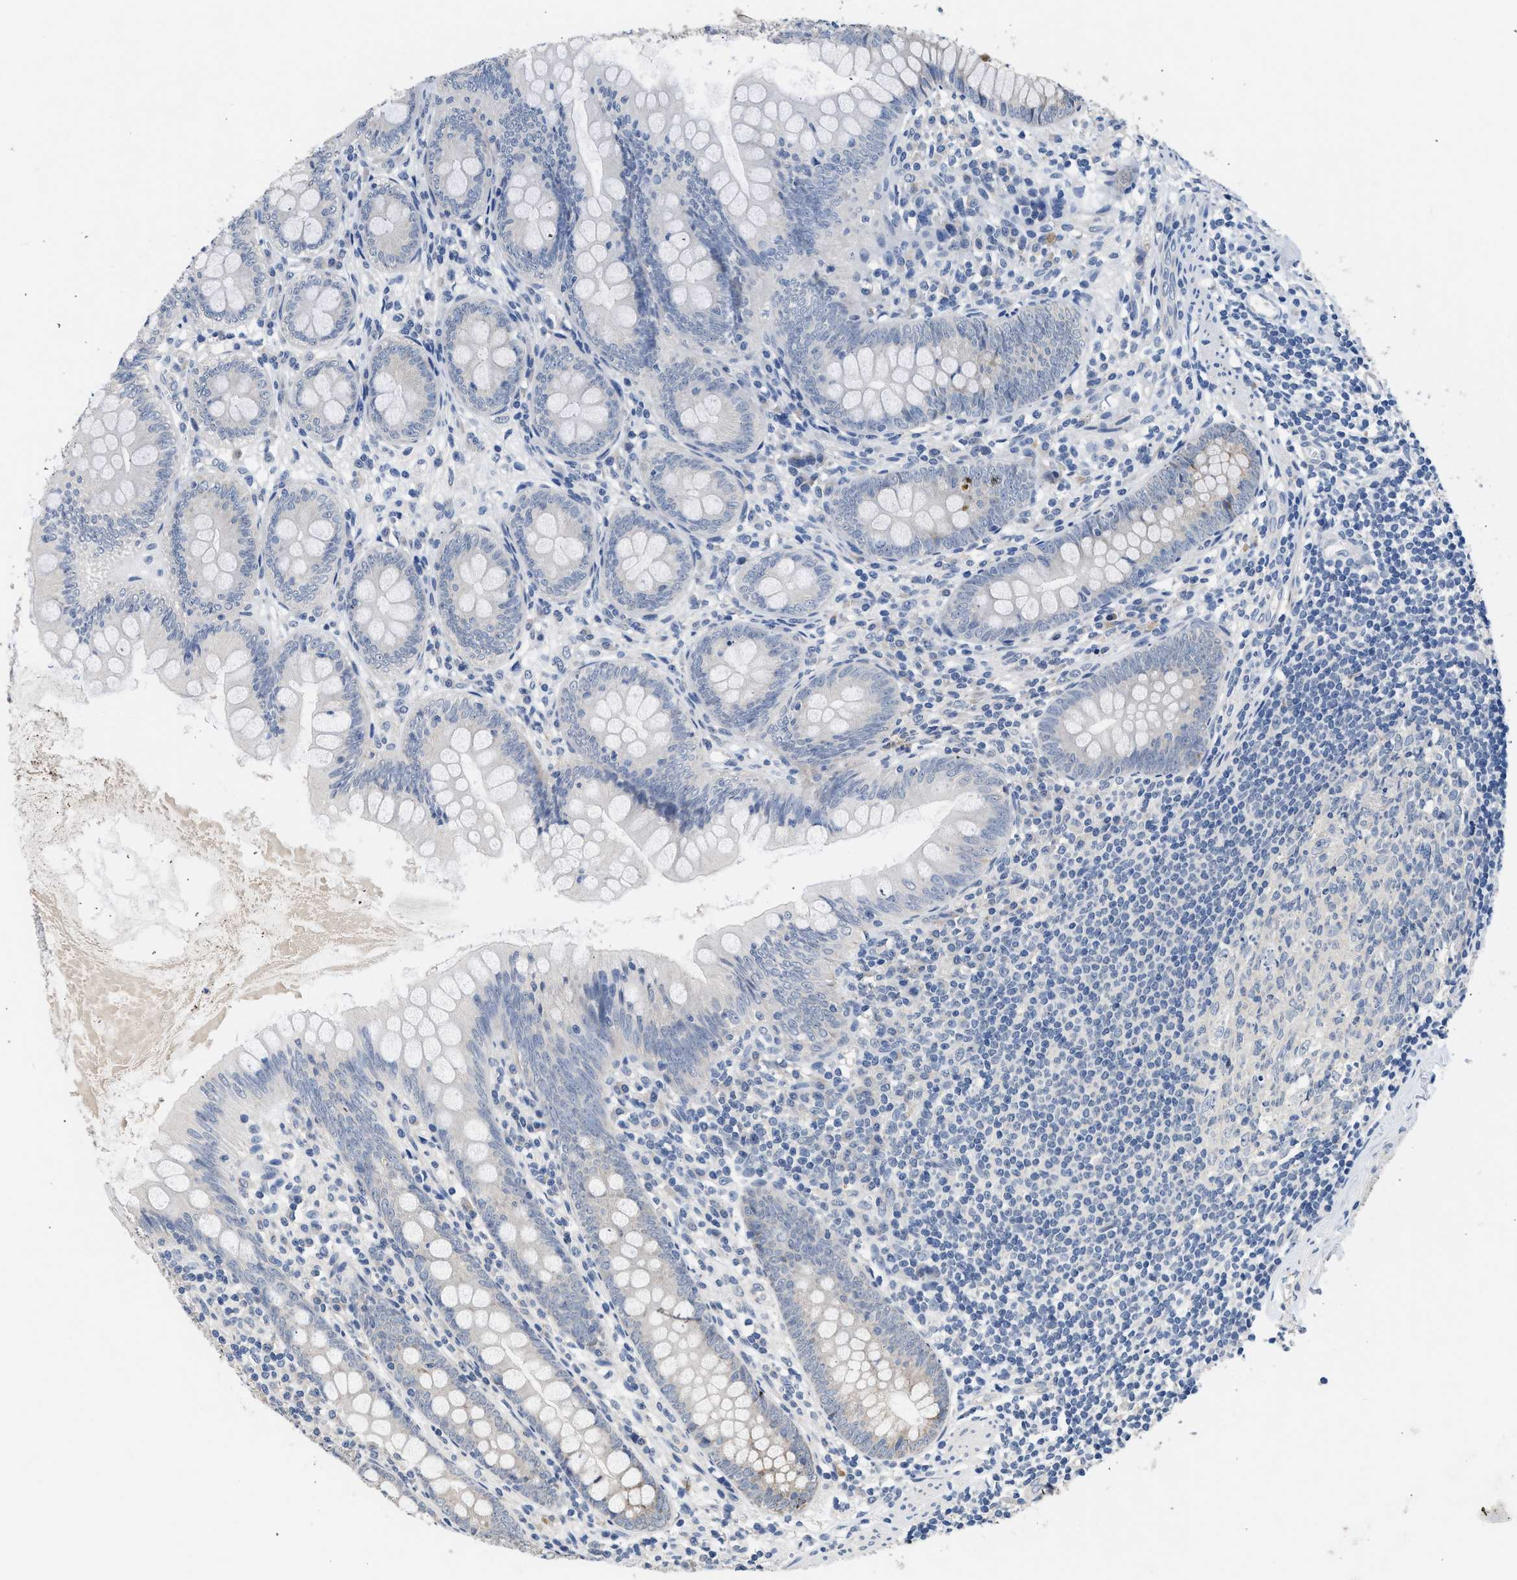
{"staining": {"intensity": "negative", "quantity": "none", "location": "none"}, "tissue": "appendix", "cell_type": "Glandular cells", "image_type": "normal", "snomed": [{"axis": "morphology", "description": "Normal tissue, NOS"}, {"axis": "topography", "description": "Appendix"}], "caption": "Unremarkable appendix was stained to show a protein in brown. There is no significant positivity in glandular cells. The staining is performed using DAB (3,3'-diaminobenzidine) brown chromogen with nuclei counter-stained in using hematoxylin.", "gene": "CSF3R", "patient": {"sex": "female", "age": 77}}